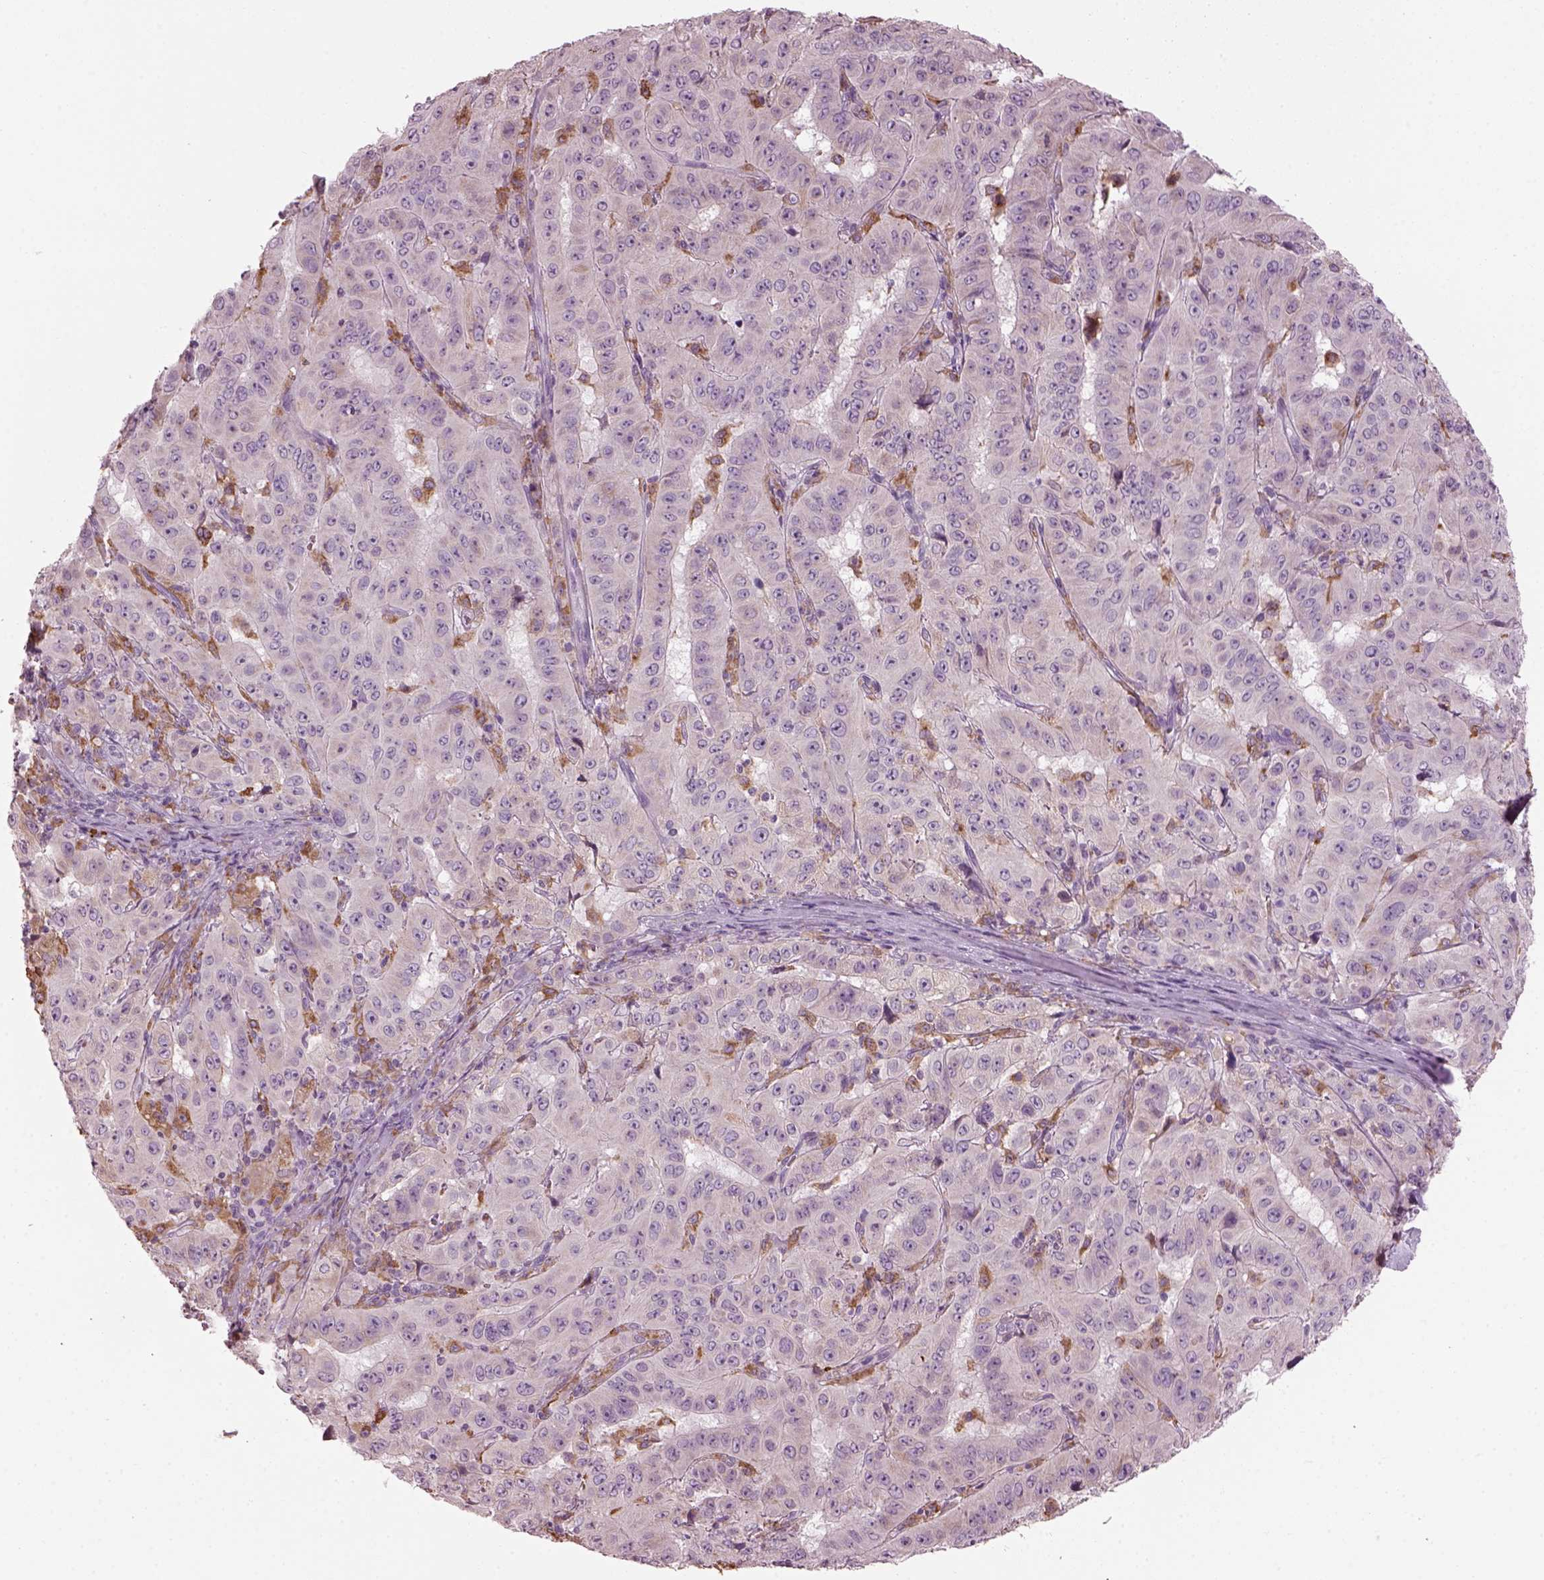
{"staining": {"intensity": "negative", "quantity": "none", "location": "none"}, "tissue": "pancreatic cancer", "cell_type": "Tumor cells", "image_type": "cancer", "snomed": [{"axis": "morphology", "description": "Adenocarcinoma, NOS"}, {"axis": "topography", "description": "Pancreas"}], "caption": "A micrograph of human pancreatic cancer is negative for staining in tumor cells. (DAB immunohistochemistry (IHC), high magnification).", "gene": "TMEM231", "patient": {"sex": "male", "age": 63}}